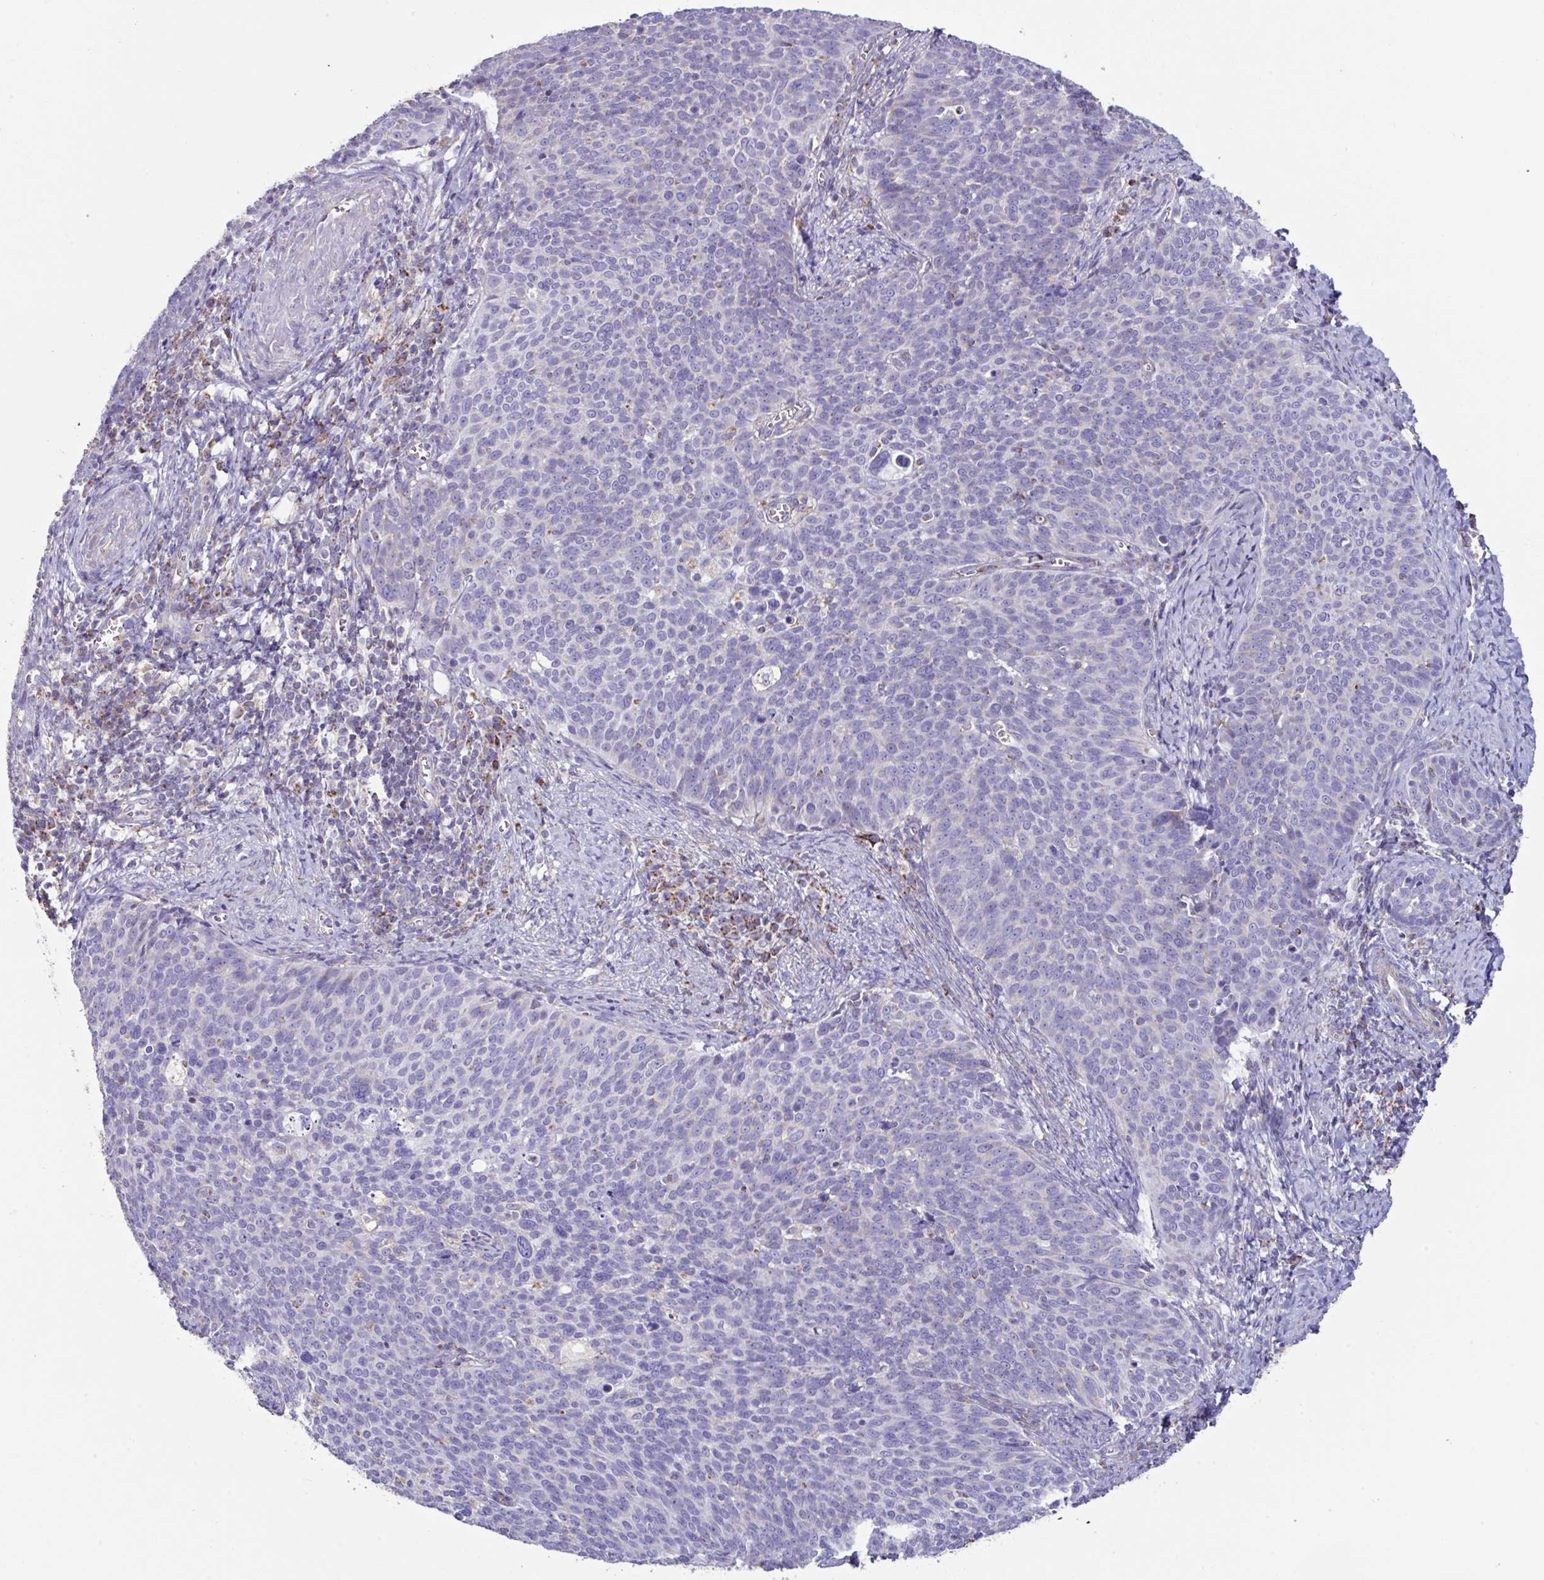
{"staining": {"intensity": "negative", "quantity": "none", "location": "none"}, "tissue": "cervical cancer", "cell_type": "Tumor cells", "image_type": "cancer", "snomed": [{"axis": "morphology", "description": "Normal tissue, NOS"}, {"axis": "morphology", "description": "Squamous cell carcinoma, NOS"}, {"axis": "topography", "description": "Cervix"}], "caption": "Cervical cancer stained for a protein using immunohistochemistry (IHC) displays no staining tumor cells.", "gene": "DOK7", "patient": {"sex": "female", "age": 39}}